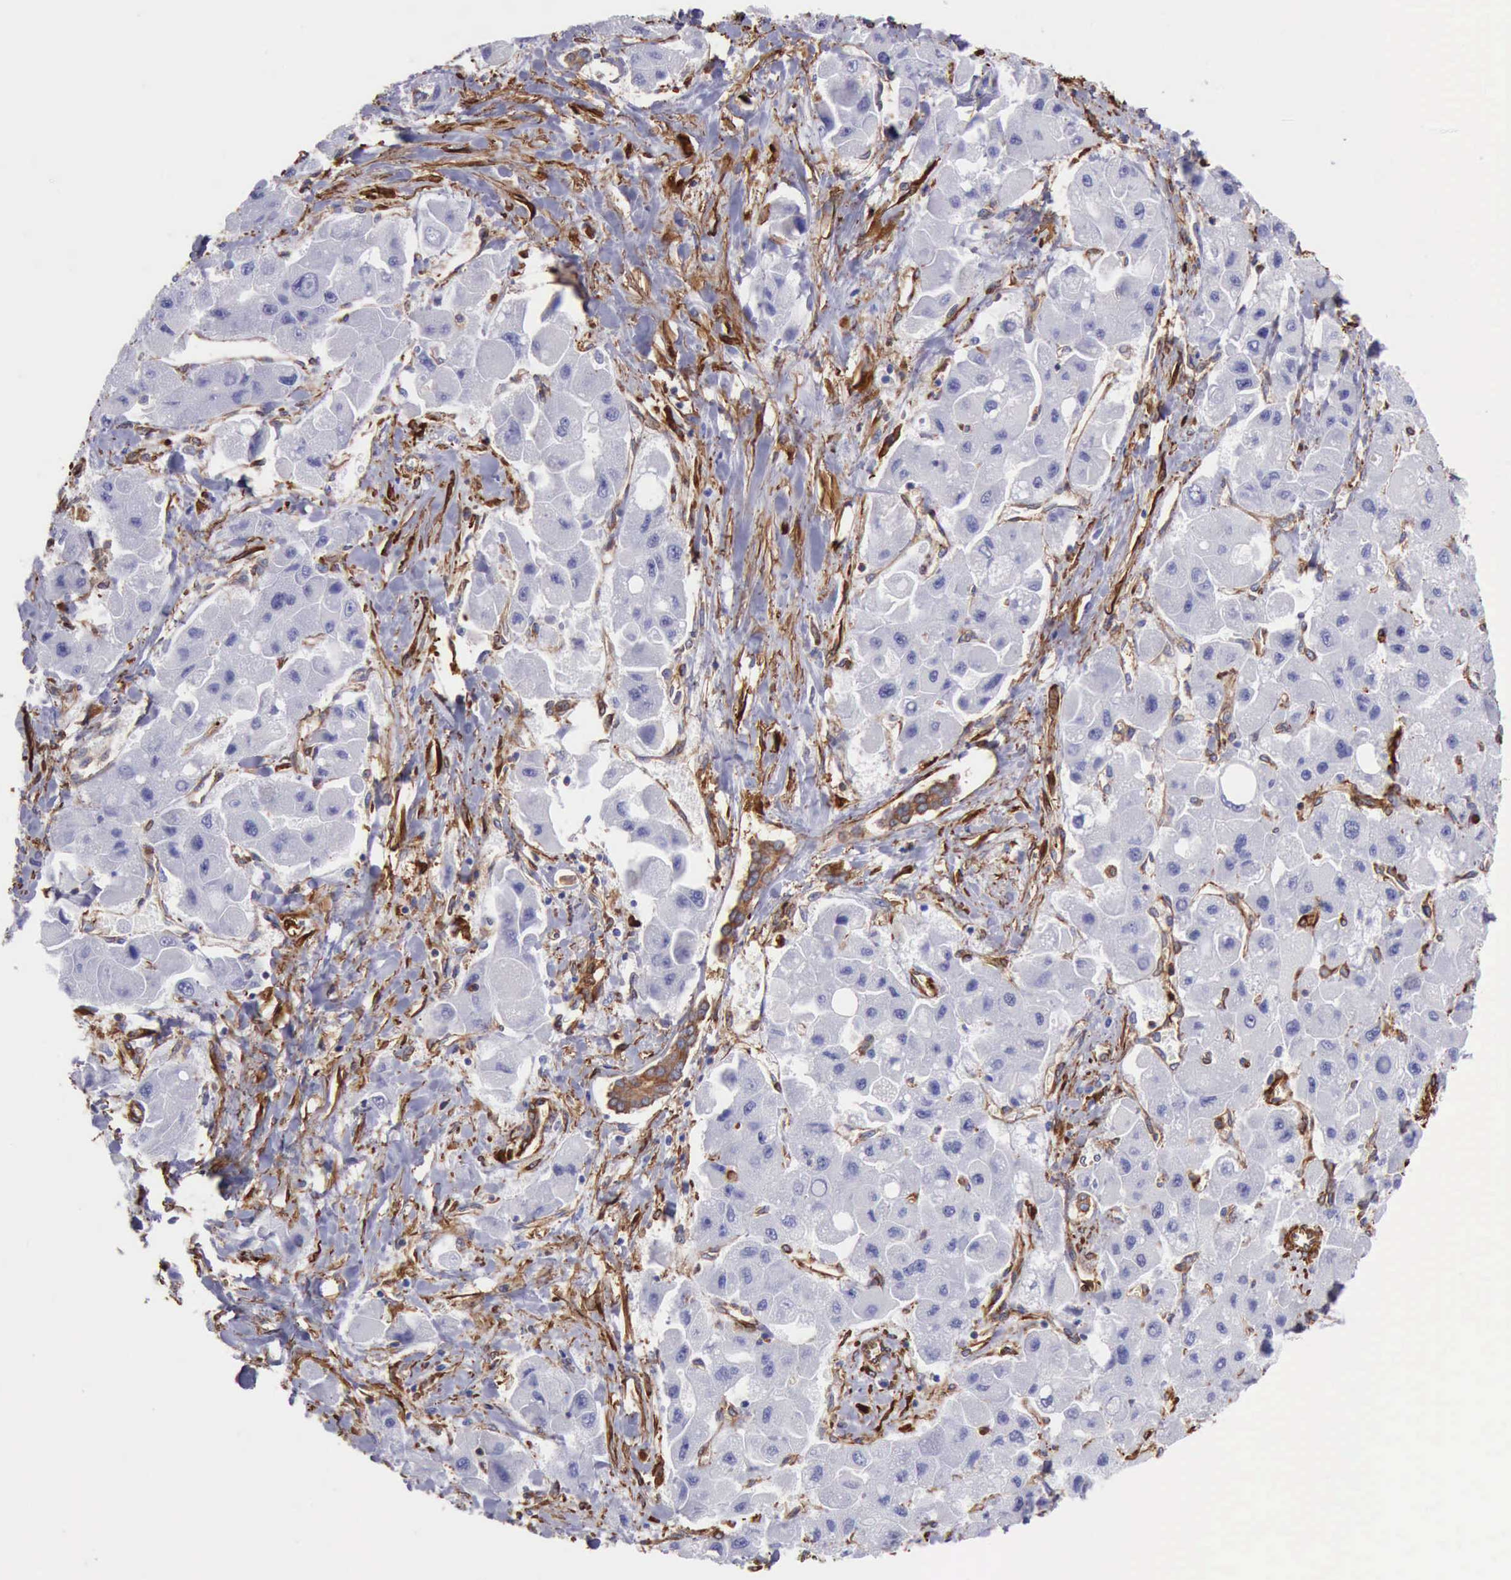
{"staining": {"intensity": "negative", "quantity": "none", "location": "none"}, "tissue": "liver cancer", "cell_type": "Tumor cells", "image_type": "cancer", "snomed": [{"axis": "morphology", "description": "Carcinoma, Hepatocellular, NOS"}, {"axis": "topography", "description": "Liver"}], "caption": "High magnification brightfield microscopy of liver cancer (hepatocellular carcinoma) stained with DAB (brown) and counterstained with hematoxylin (blue): tumor cells show no significant staining. Nuclei are stained in blue.", "gene": "FLNA", "patient": {"sex": "male", "age": 24}}